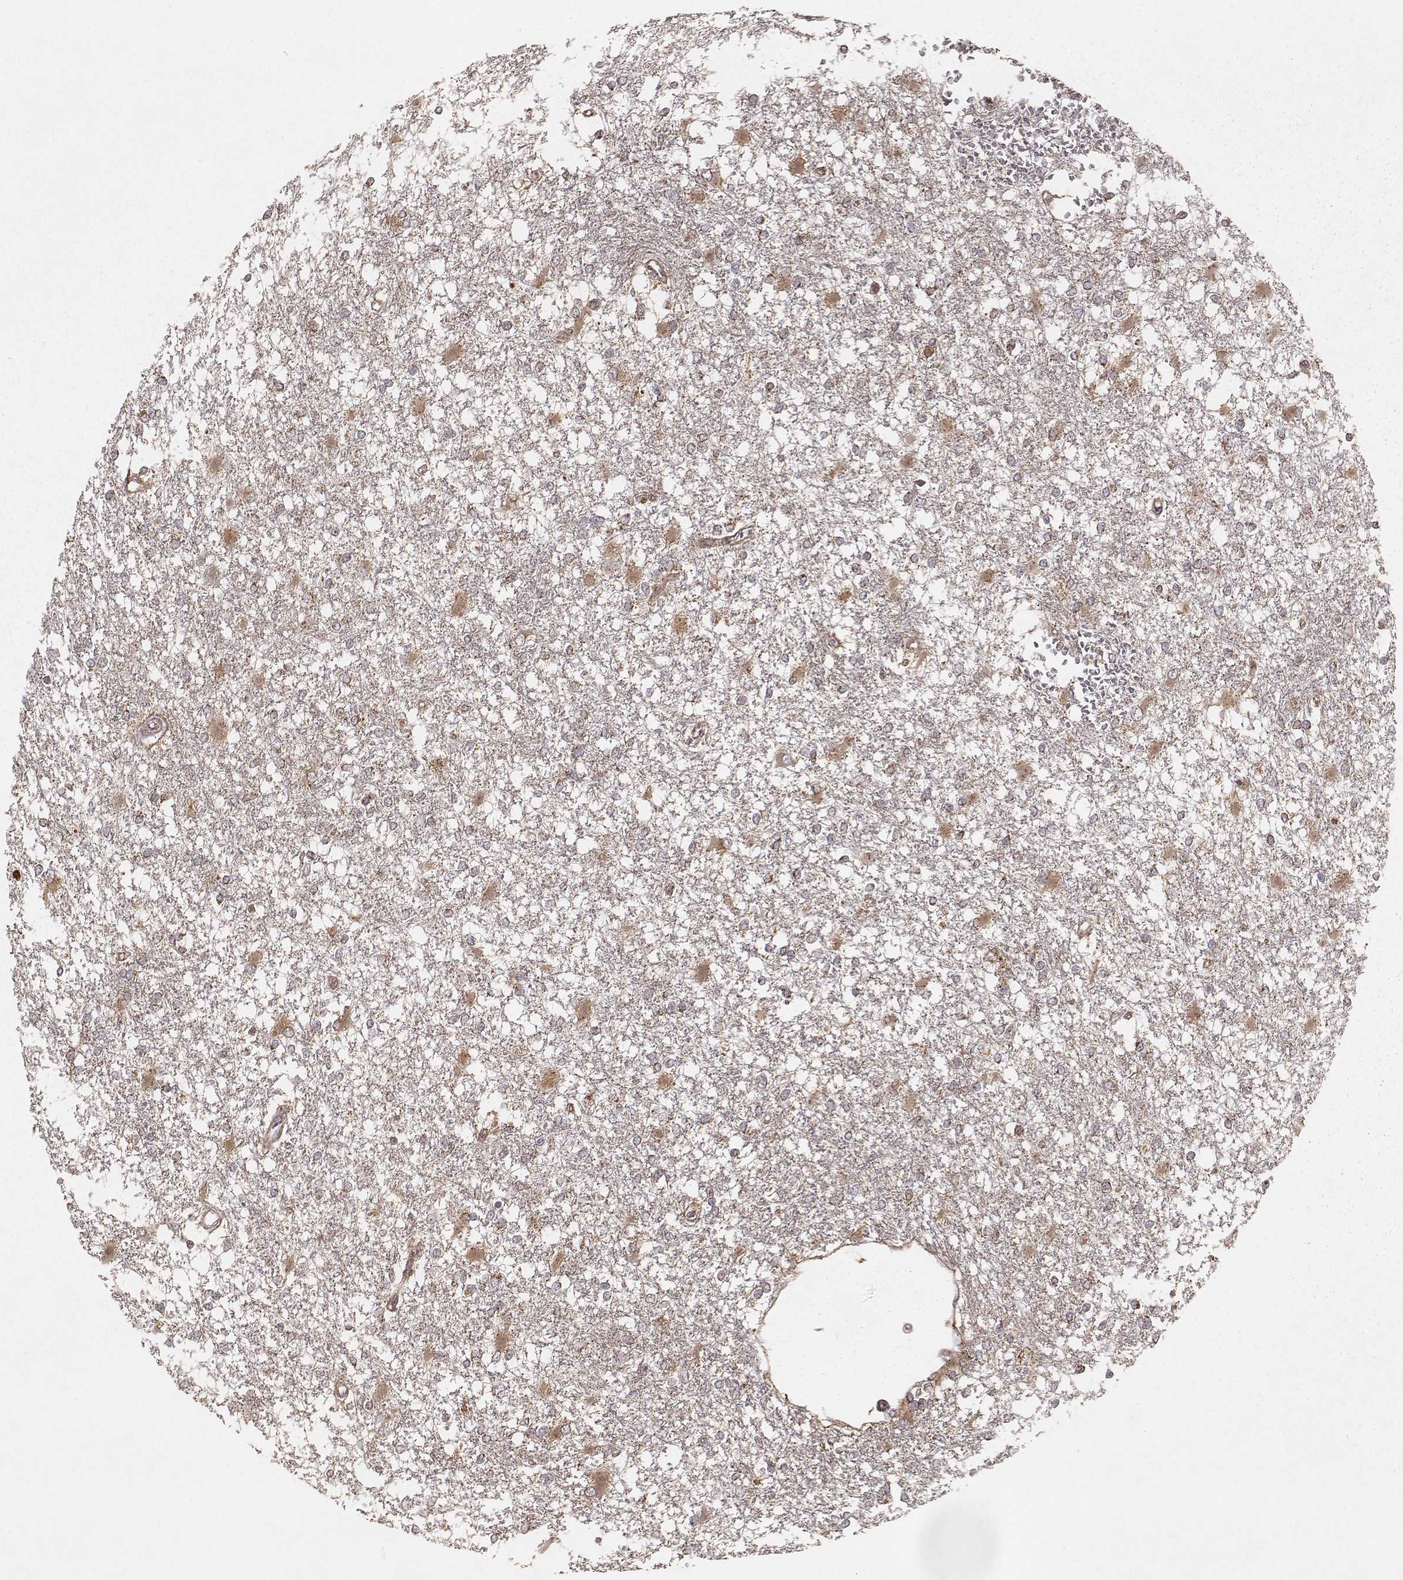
{"staining": {"intensity": "weak", "quantity": ">75%", "location": "cytoplasmic/membranous"}, "tissue": "glioma", "cell_type": "Tumor cells", "image_type": "cancer", "snomed": [{"axis": "morphology", "description": "Glioma, malignant, High grade"}, {"axis": "topography", "description": "Cerebral cortex"}], "caption": "A brown stain shows weak cytoplasmic/membranous positivity of a protein in human malignant glioma (high-grade) tumor cells. (Stains: DAB (3,3'-diaminobenzidine) in brown, nuclei in blue, Microscopy: brightfield microscopy at high magnification).", "gene": "NDUFA7", "patient": {"sex": "male", "age": 79}}